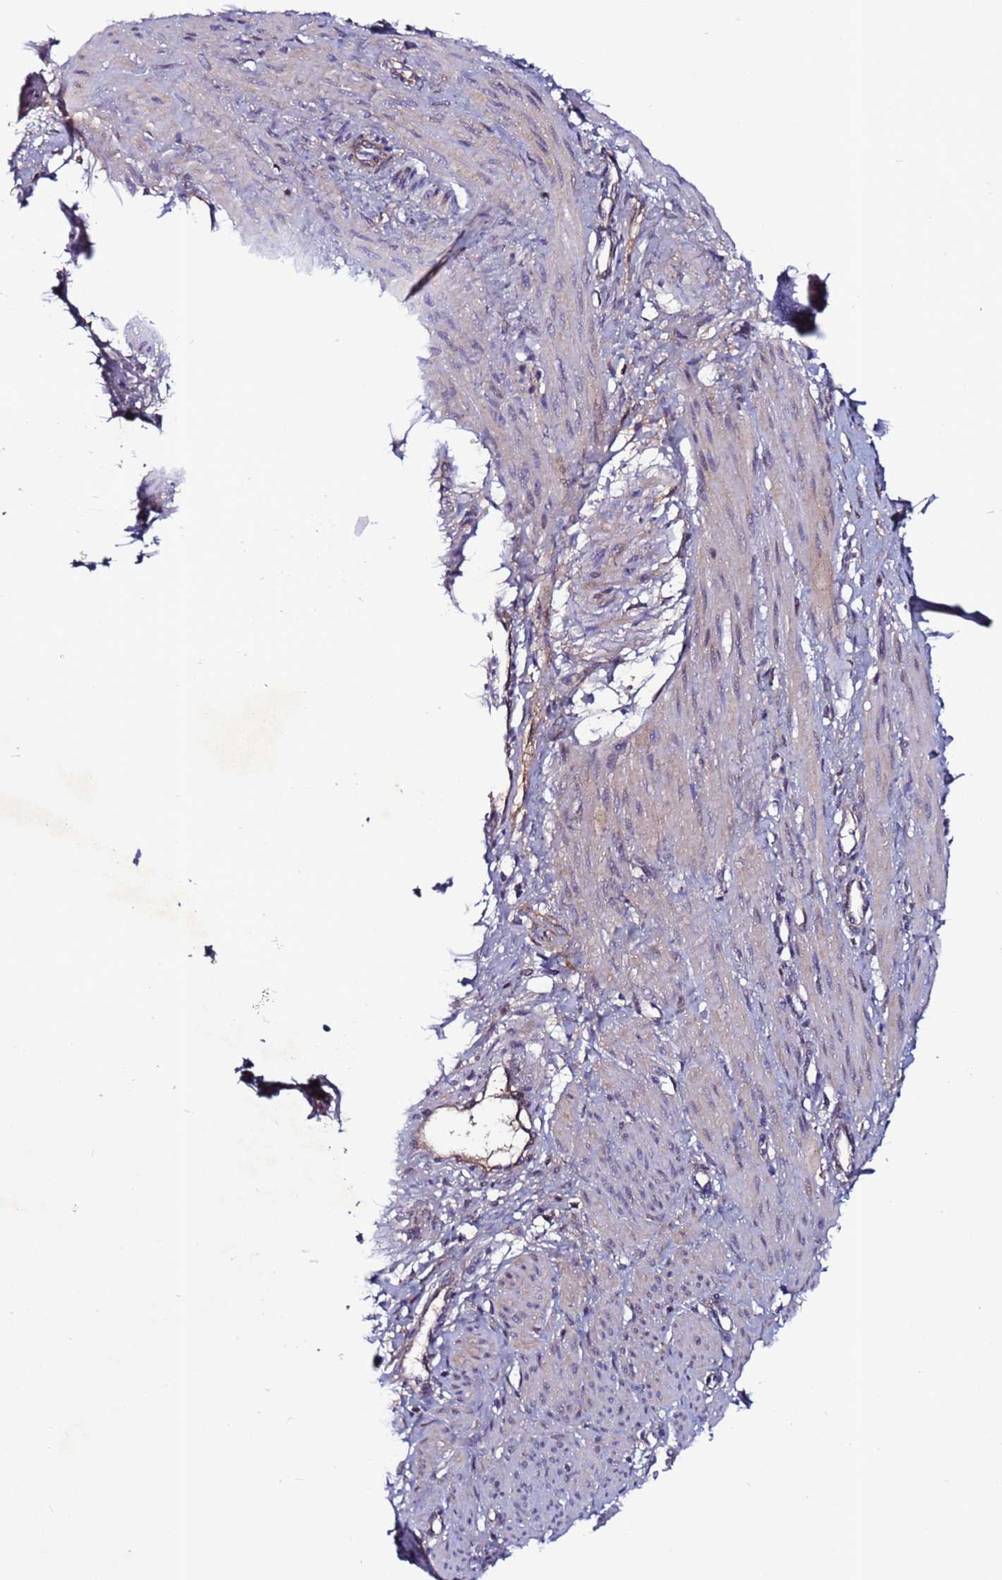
{"staining": {"intensity": "weak", "quantity": "<25%", "location": "cytoplasmic/membranous"}, "tissue": "smooth muscle", "cell_type": "Smooth muscle cells", "image_type": "normal", "snomed": [{"axis": "morphology", "description": "Normal tissue, NOS"}, {"axis": "topography", "description": "Endometrium"}], "caption": "High magnification brightfield microscopy of normal smooth muscle stained with DAB (brown) and counterstained with hematoxylin (blue): smooth muscle cells show no significant staining.", "gene": "C8G", "patient": {"sex": "female", "age": 33}}